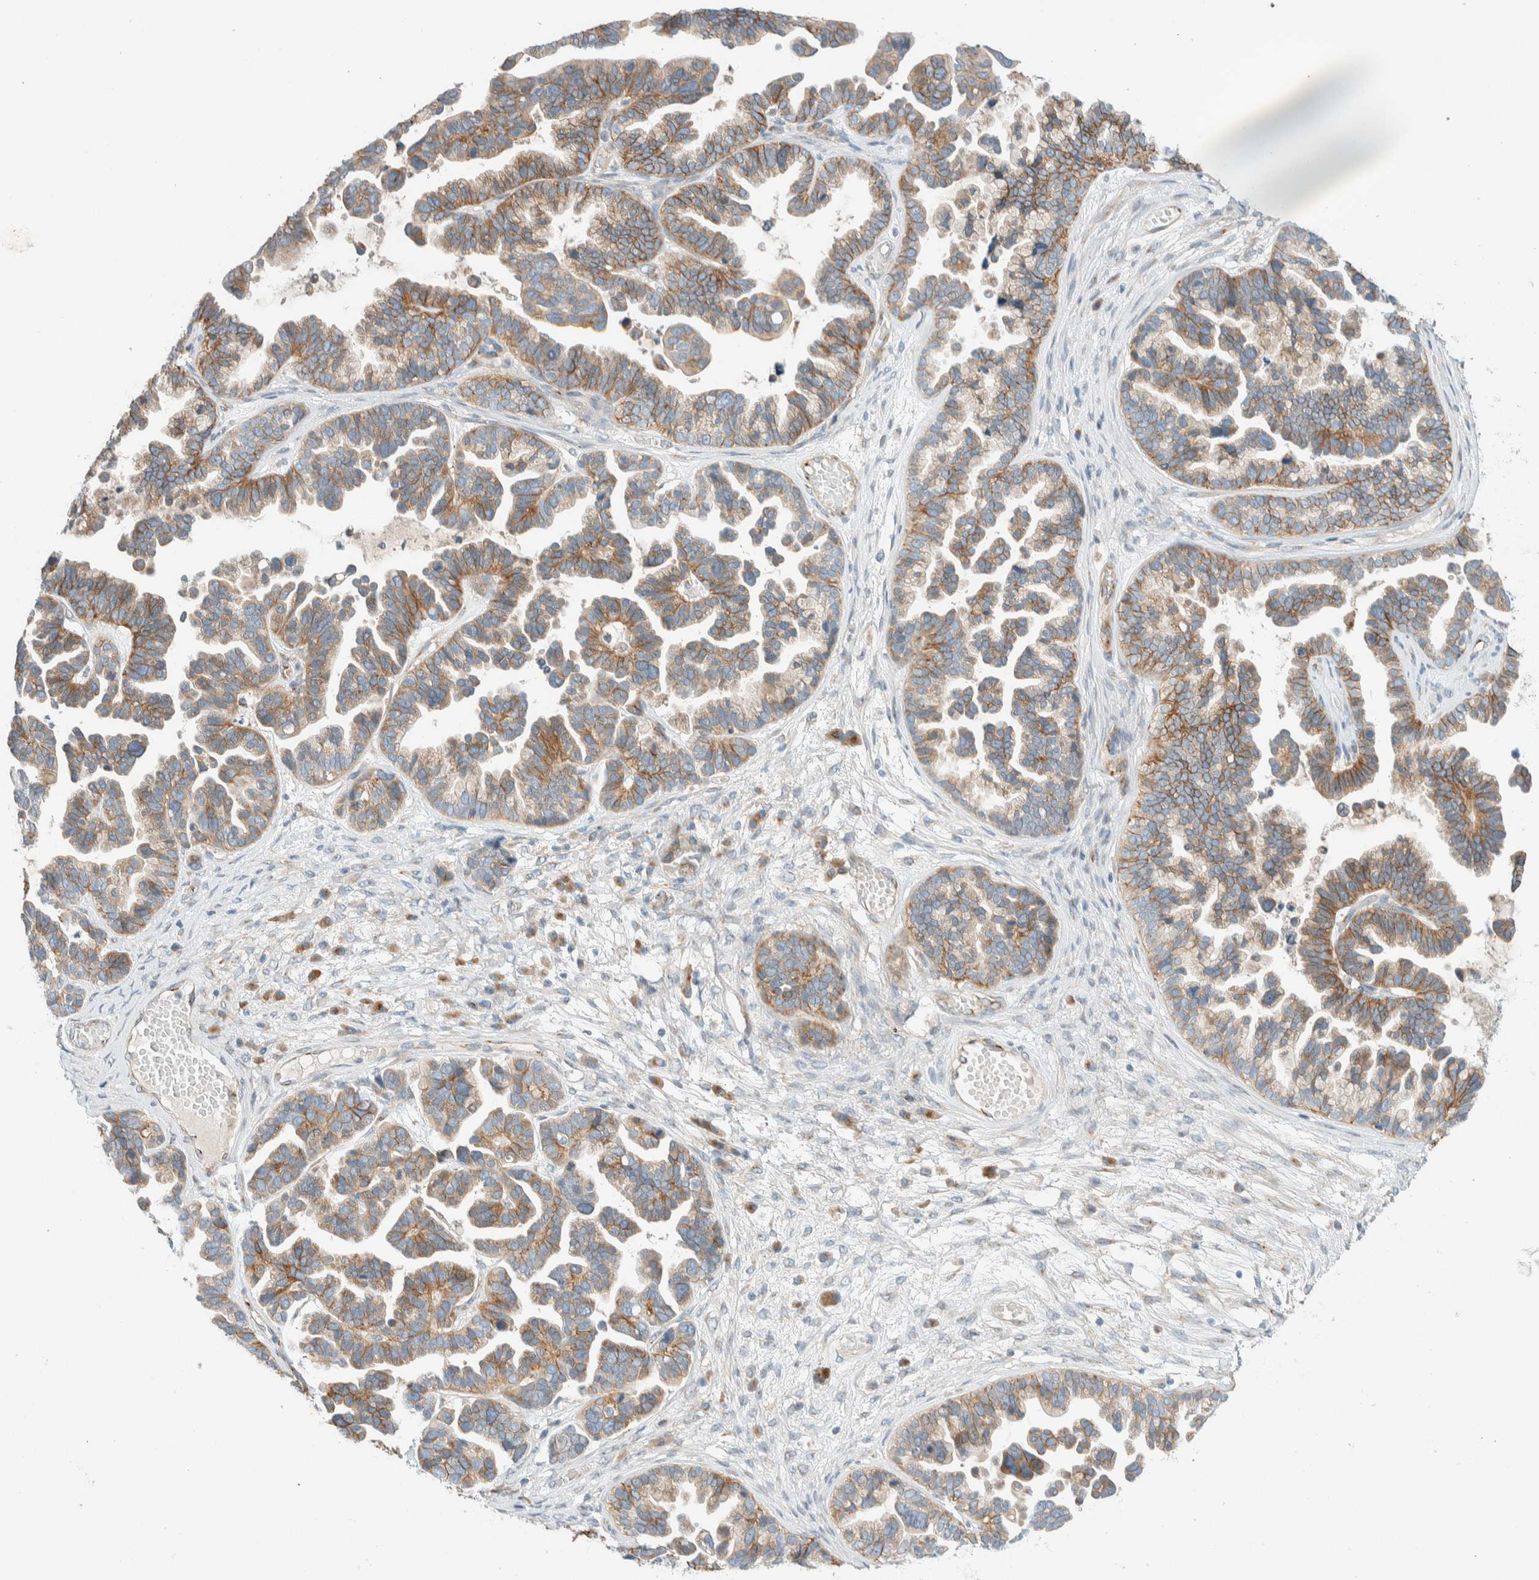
{"staining": {"intensity": "moderate", "quantity": ">75%", "location": "cytoplasmic/membranous"}, "tissue": "ovarian cancer", "cell_type": "Tumor cells", "image_type": "cancer", "snomed": [{"axis": "morphology", "description": "Cystadenocarcinoma, serous, NOS"}, {"axis": "topography", "description": "Ovary"}], "caption": "Protein analysis of ovarian cancer tissue reveals moderate cytoplasmic/membranous staining in about >75% of tumor cells.", "gene": "TMEM184B", "patient": {"sex": "female", "age": 56}}